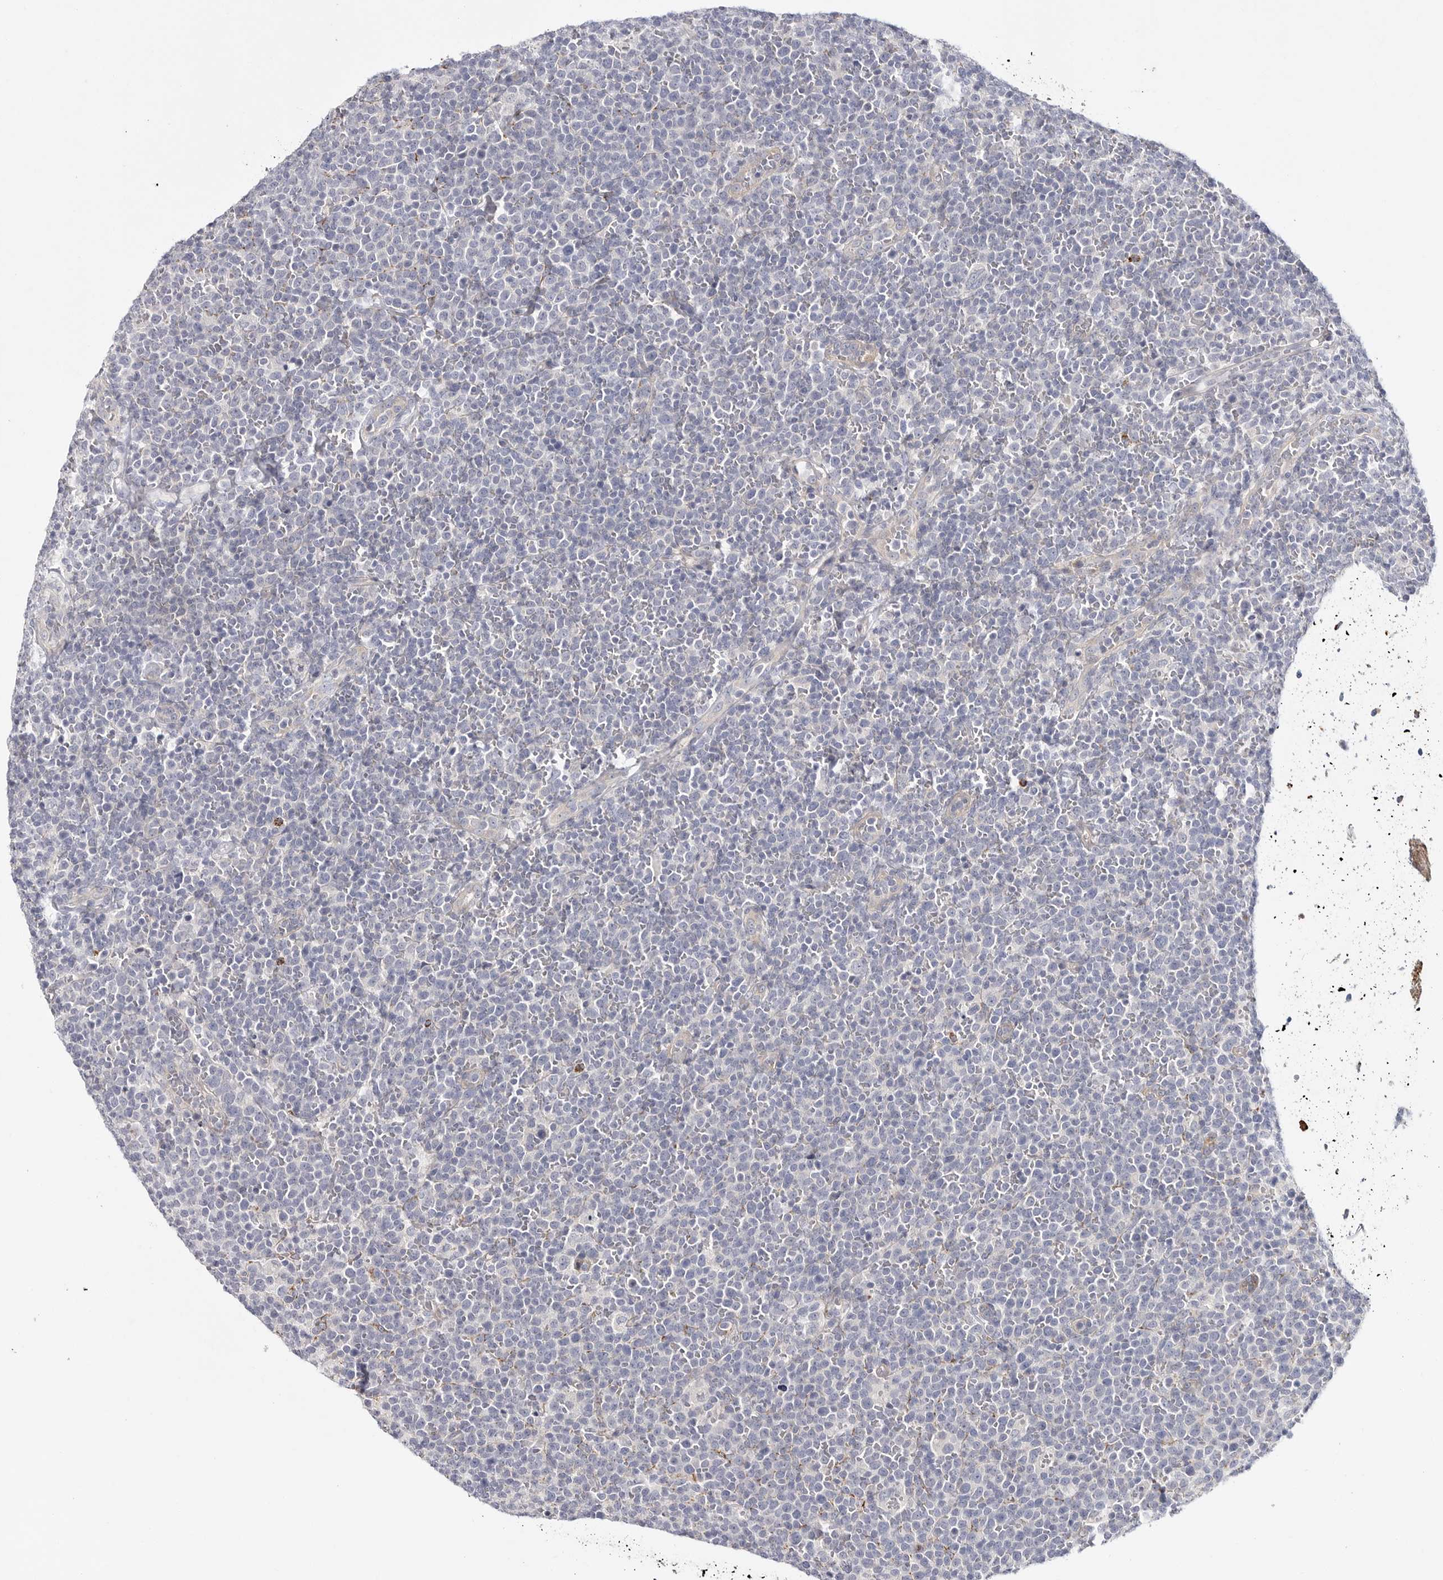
{"staining": {"intensity": "negative", "quantity": "none", "location": "none"}, "tissue": "lymphoma", "cell_type": "Tumor cells", "image_type": "cancer", "snomed": [{"axis": "morphology", "description": "Malignant lymphoma, non-Hodgkin's type, High grade"}, {"axis": "topography", "description": "Lymph node"}], "caption": "Immunohistochemistry histopathology image of human lymphoma stained for a protein (brown), which reveals no positivity in tumor cells.", "gene": "ELP3", "patient": {"sex": "male", "age": 61}}